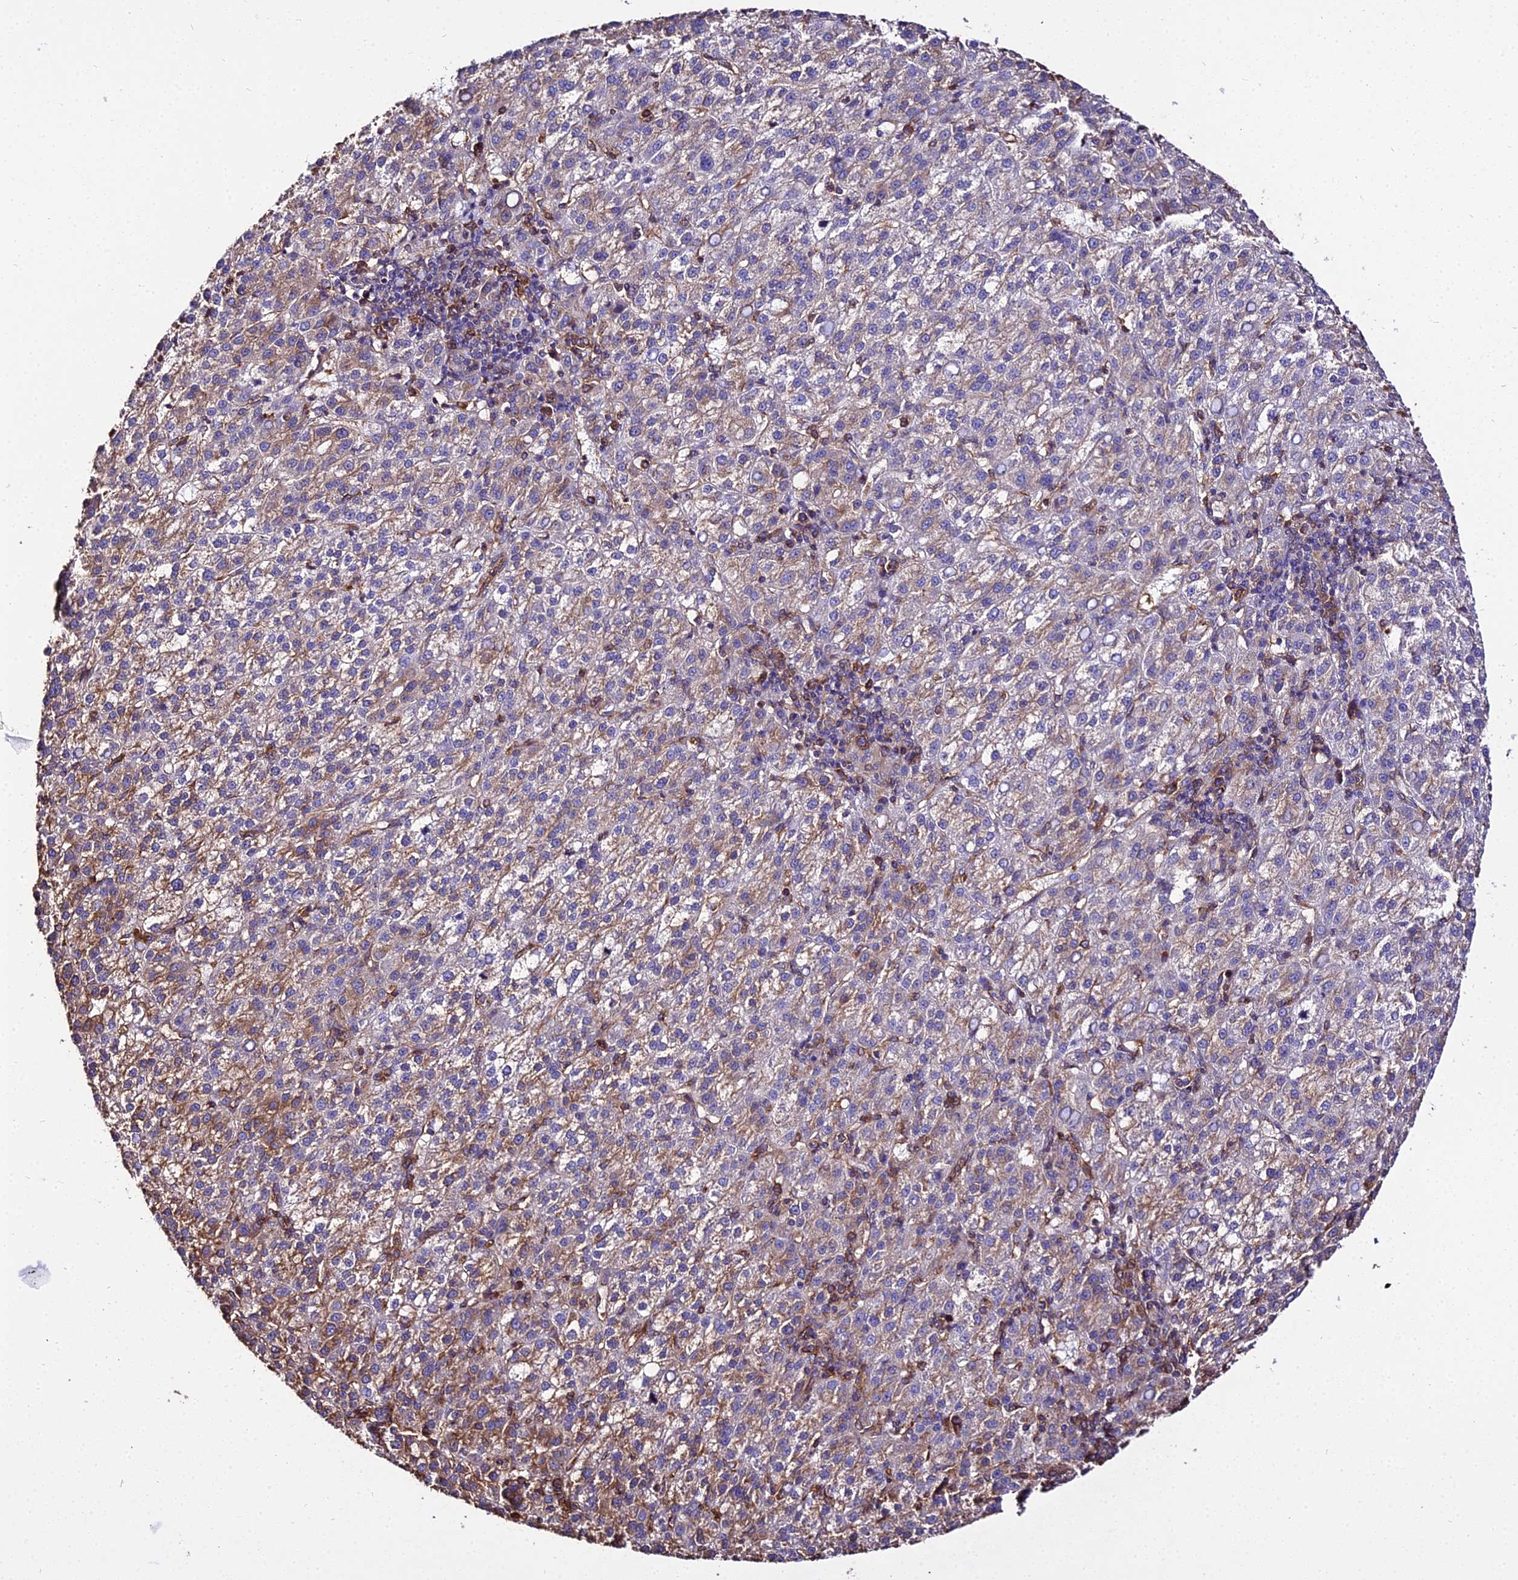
{"staining": {"intensity": "weak", "quantity": "25%-75%", "location": "cytoplasmic/membranous"}, "tissue": "liver cancer", "cell_type": "Tumor cells", "image_type": "cancer", "snomed": [{"axis": "morphology", "description": "Carcinoma, Hepatocellular, NOS"}, {"axis": "topography", "description": "Liver"}], "caption": "Human liver hepatocellular carcinoma stained for a protein (brown) reveals weak cytoplasmic/membranous positive expression in about 25%-75% of tumor cells.", "gene": "TUBA3D", "patient": {"sex": "female", "age": 58}}